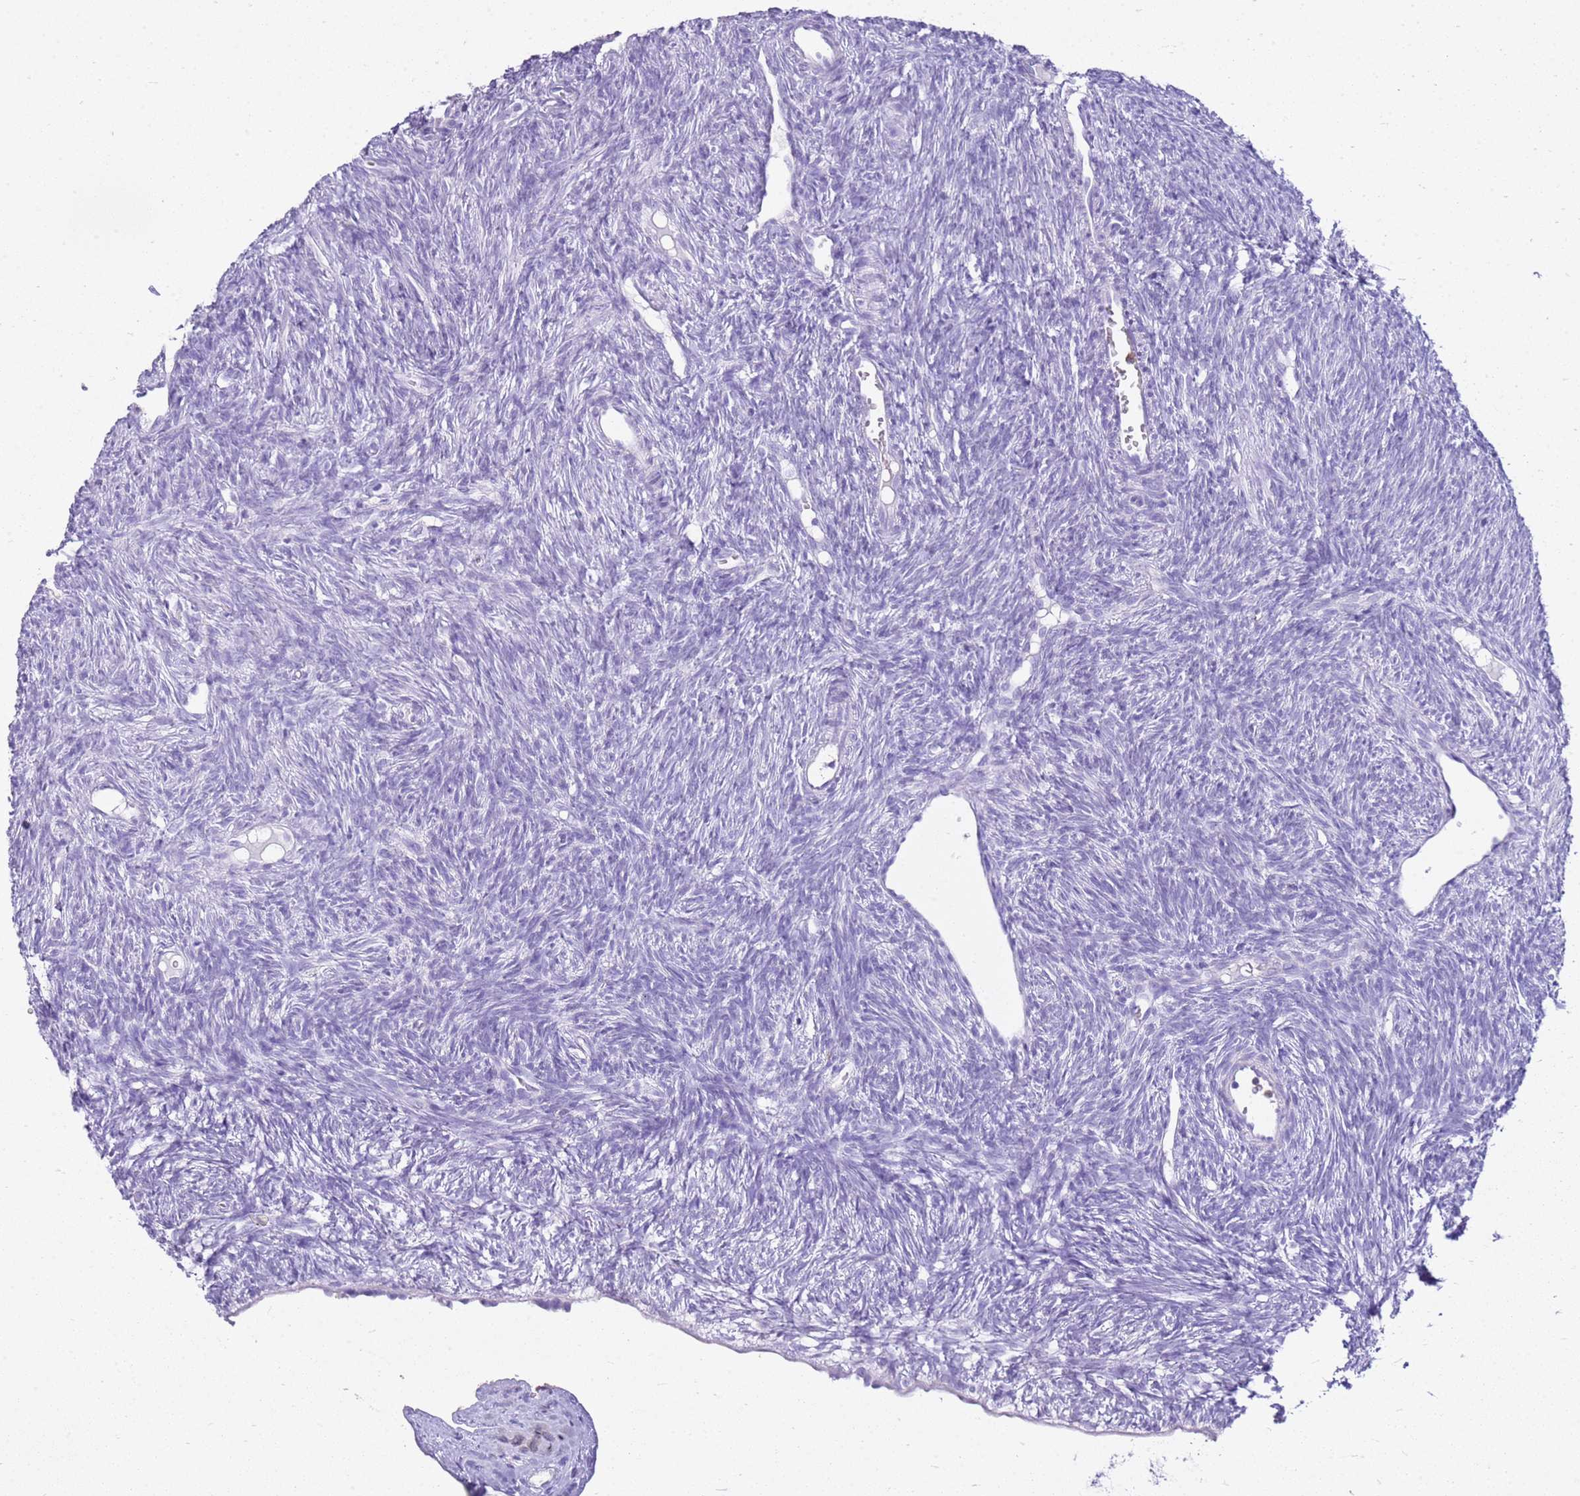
{"staining": {"intensity": "negative", "quantity": "none", "location": "none"}, "tissue": "ovary", "cell_type": "Ovarian stroma cells", "image_type": "normal", "snomed": [{"axis": "morphology", "description": "Normal tissue, NOS"}, {"axis": "topography", "description": "Ovary"}], "caption": "Micrograph shows no protein staining in ovarian stroma cells of normal ovary.", "gene": "CSTA", "patient": {"sex": "female", "age": 51}}